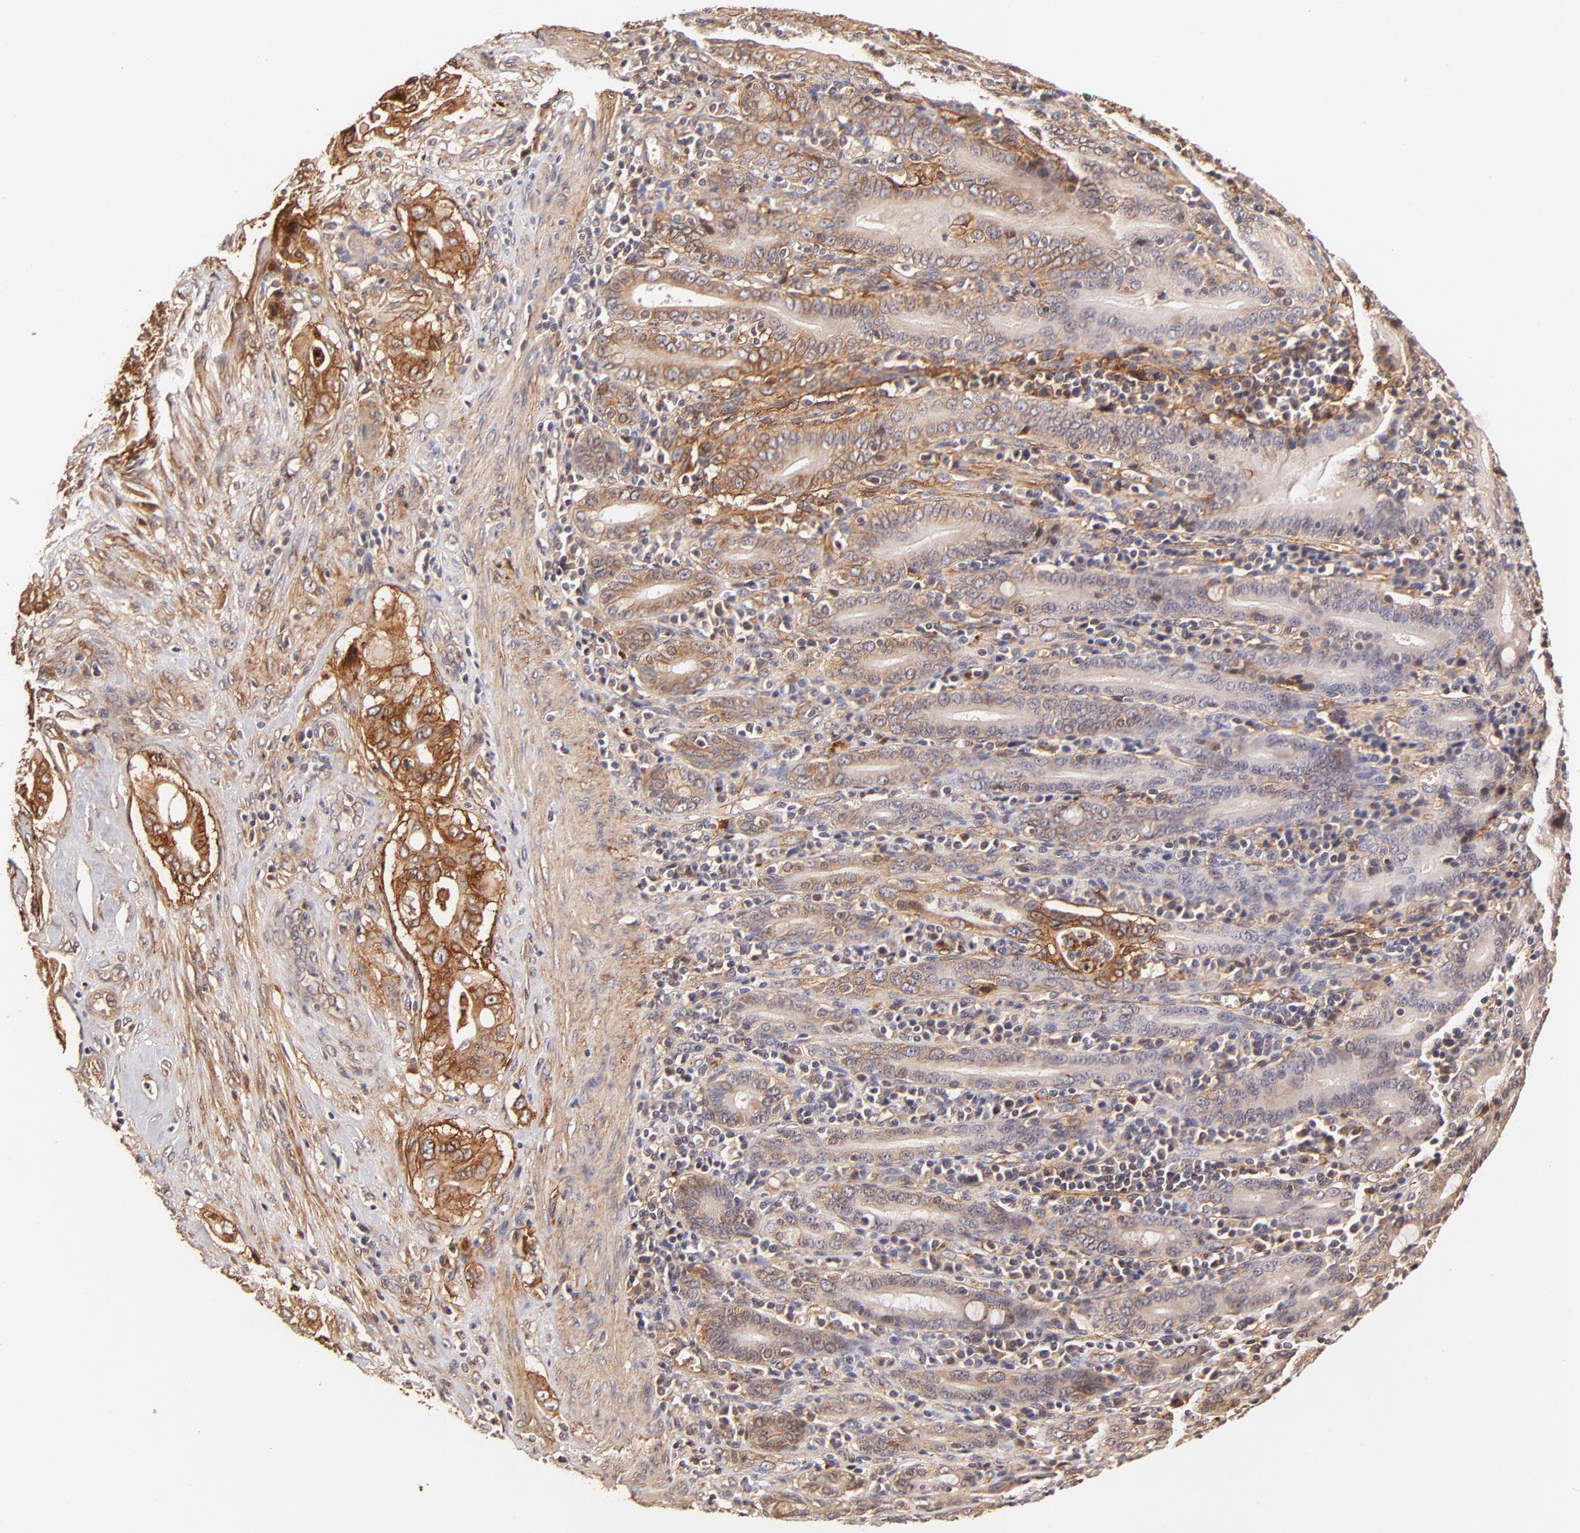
{"staining": {"intensity": "strong", "quantity": ">75%", "location": "cytoplasmic/membranous"}, "tissue": "pancreatic cancer", "cell_type": "Tumor cells", "image_type": "cancer", "snomed": [{"axis": "morphology", "description": "Adenocarcinoma, NOS"}, {"axis": "topography", "description": "Pancreas"}], "caption": "A micrograph showing strong cytoplasmic/membranous positivity in about >75% of tumor cells in pancreatic cancer, as visualized by brown immunohistochemical staining.", "gene": "ITGB1", "patient": {"sex": "male", "age": 77}}